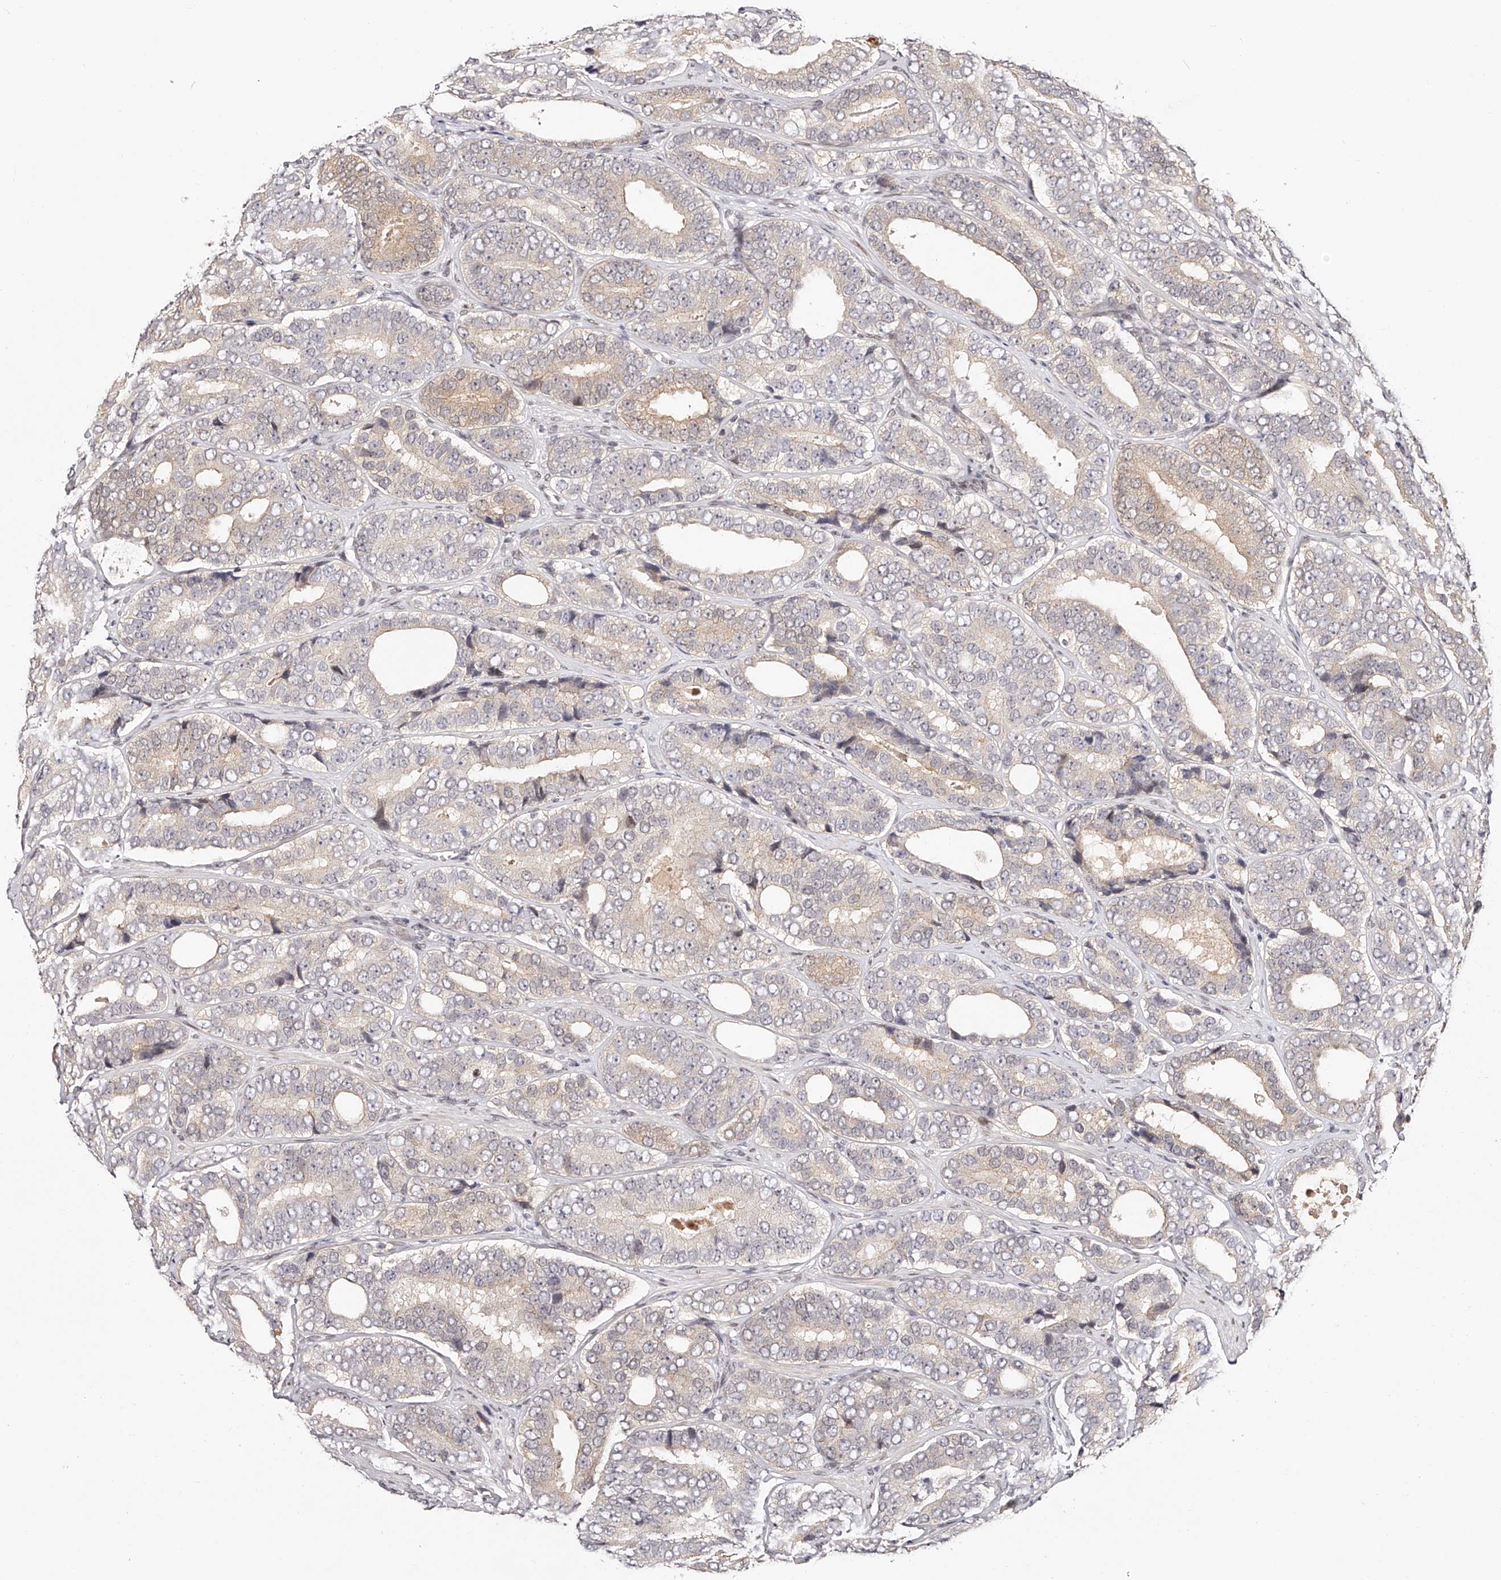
{"staining": {"intensity": "weak", "quantity": "<25%", "location": "cytoplasmic/membranous"}, "tissue": "prostate cancer", "cell_type": "Tumor cells", "image_type": "cancer", "snomed": [{"axis": "morphology", "description": "Adenocarcinoma, High grade"}, {"axis": "topography", "description": "Prostate"}], "caption": "High magnification brightfield microscopy of prostate cancer (adenocarcinoma (high-grade)) stained with DAB (3,3'-diaminobenzidine) (brown) and counterstained with hematoxylin (blue): tumor cells show no significant expression.", "gene": "USF3", "patient": {"sex": "male", "age": 56}}